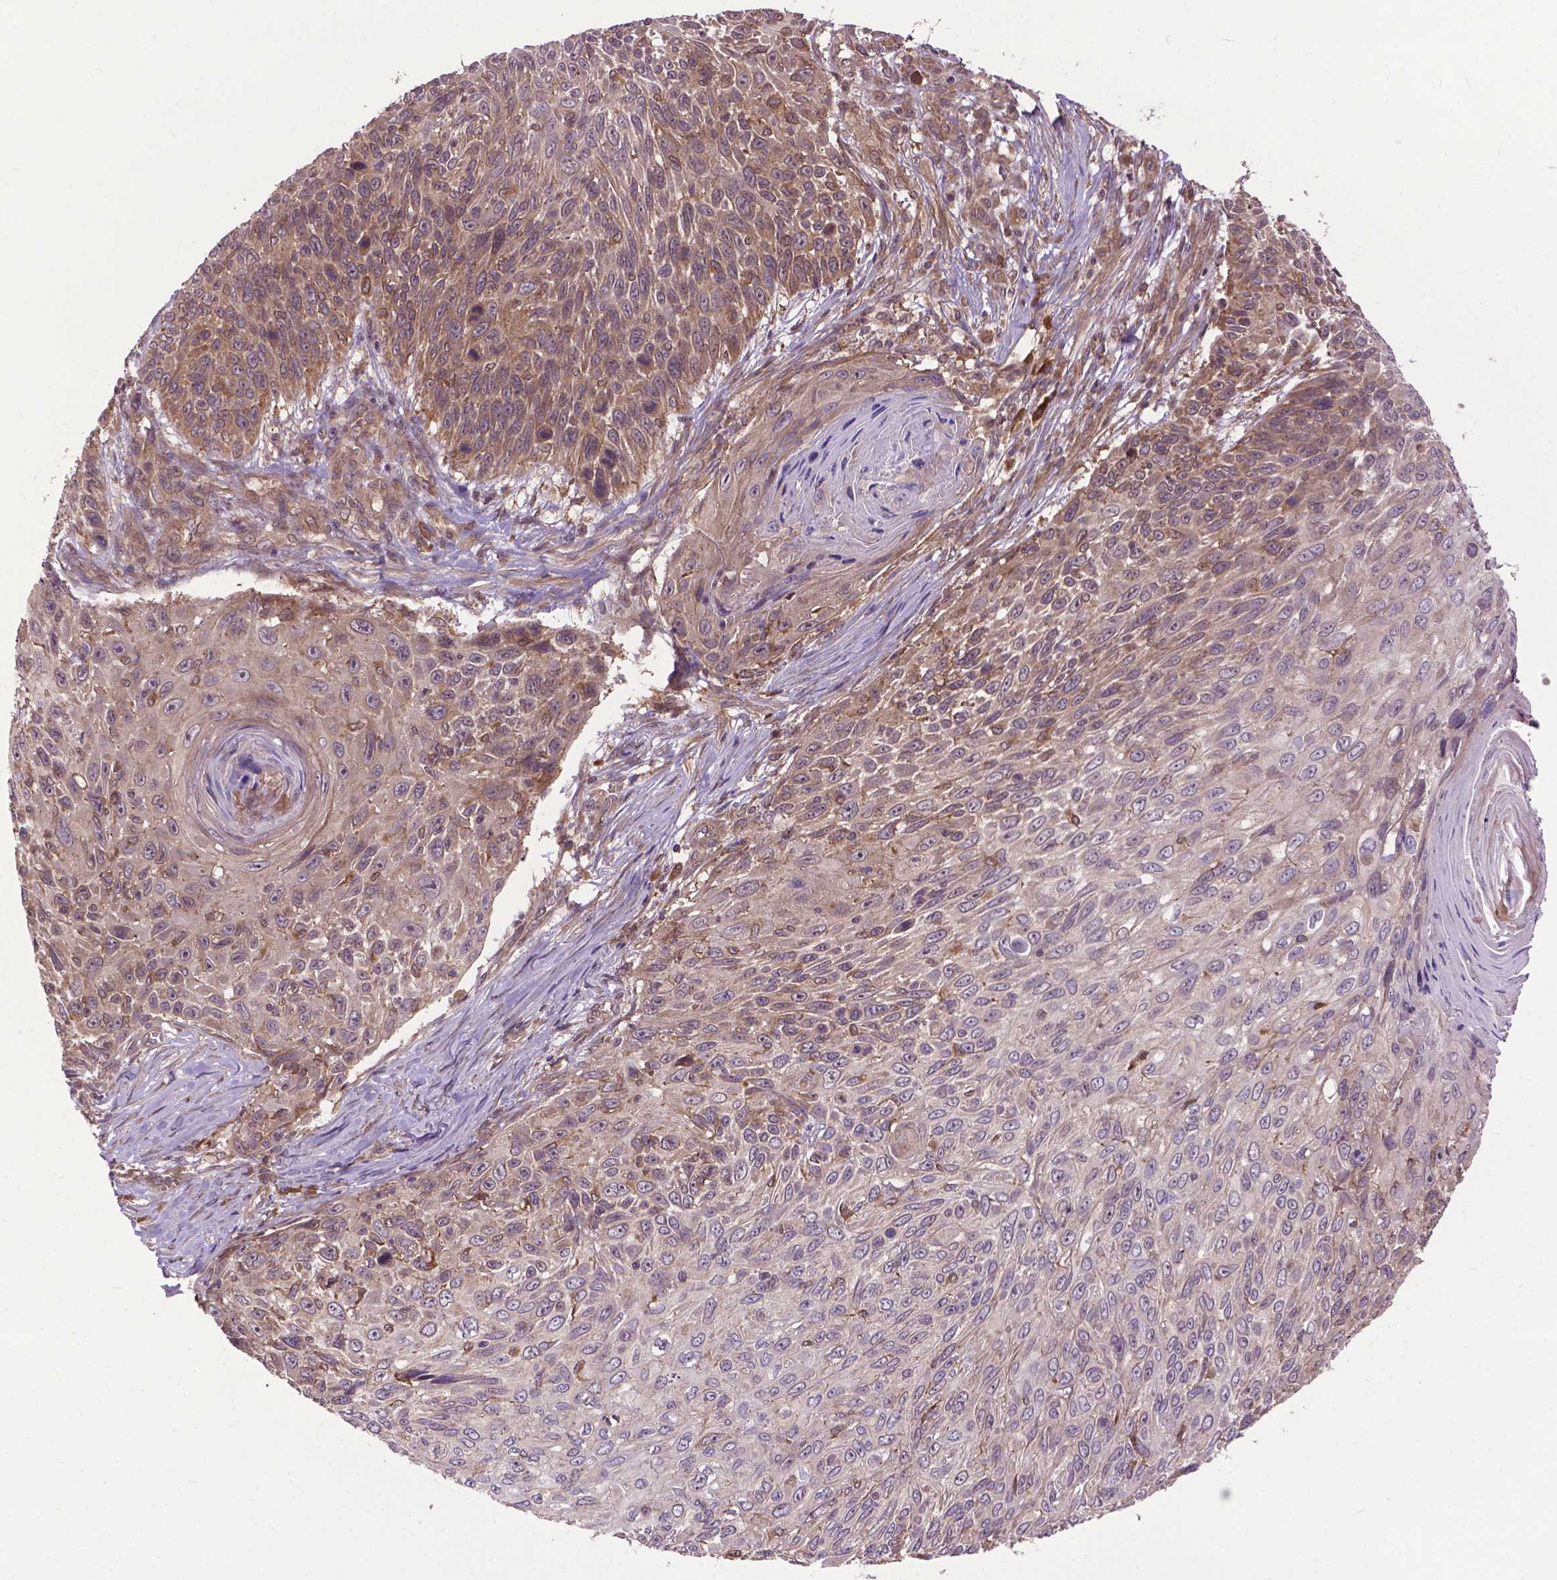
{"staining": {"intensity": "moderate", "quantity": "25%-75%", "location": "cytoplasmic/membranous"}, "tissue": "skin cancer", "cell_type": "Tumor cells", "image_type": "cancer", "snomed": [{"axis": "morphology", "description": "Squamous cell carcinoma, NOS"}, {"axis": "topography", "description": "Skin"}], "caption": "The photomicrograph reveals staining of skin cancer (squamous cell carcinoma), revealing moderate cytoplasmic/membranous protein expression (brown color) within tumor cells.", "gene": "ZNF616", "patient": {"sex": "male", "age": 92}}